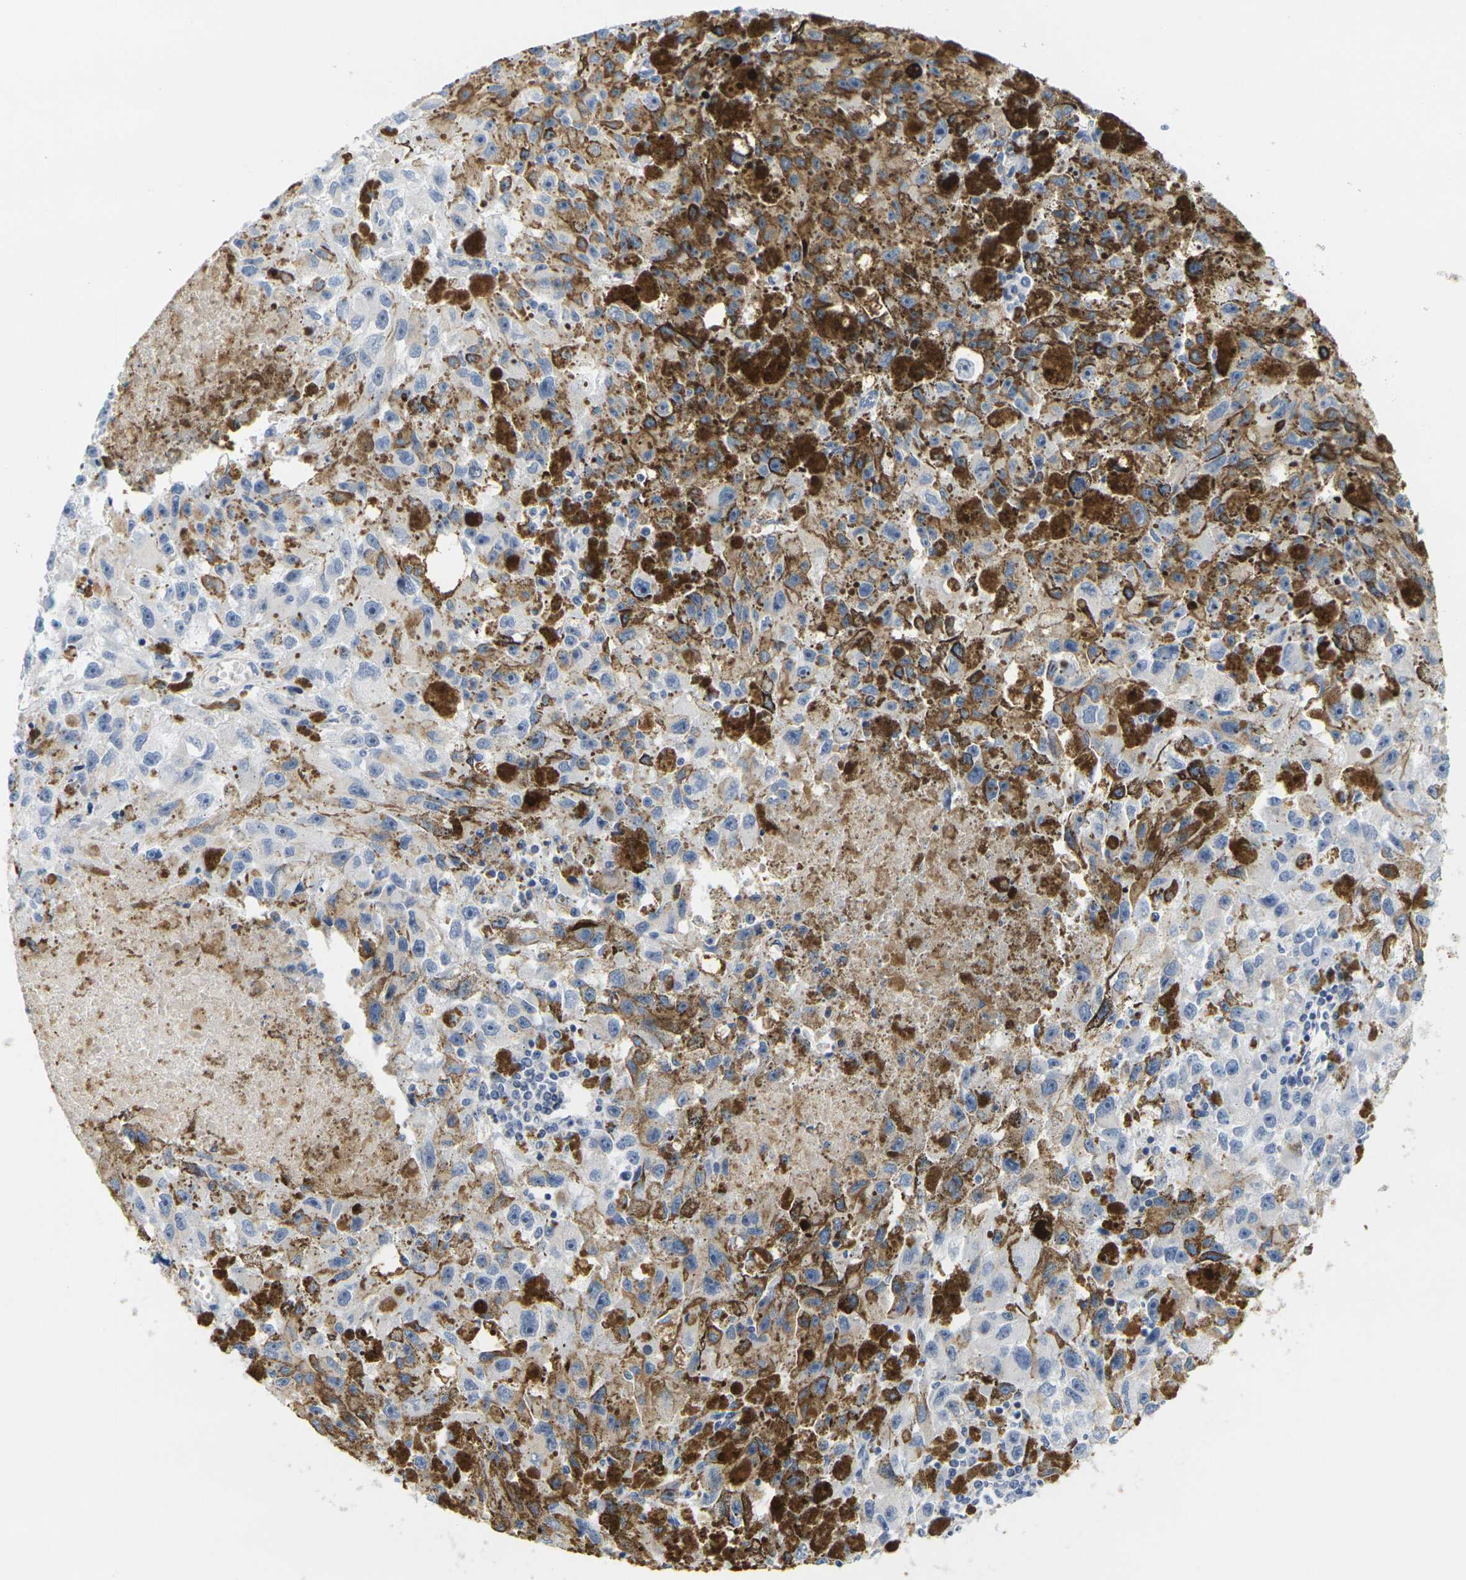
{"staining": {"intensity": "negative", "quantity": "none", "location": "none"}, "tissue": "melanoma", "cell_type": "Tumor cells", "image_type": "cancer", "snomed": [{"axis": "morphology", "description": "Malignant melanoma in situ"}, {"axis": "morphology", "description": "Malignant melanoma, NOS"}, {"axis": "topography", "description": "Skin"}], "caption": "Immunohistochemistry image of human malignant melanoma in situ stained for a protein (brown), which demonstrates no staining in tumor cells. Brightfield microscopy of IHC stained with DAB (3,3'-diaminobenzidine) (brown) and hematoxylin (blue), captured at high magnification.", "gene": "KLK5", "patient": {"sex": "female", "age": 88}}